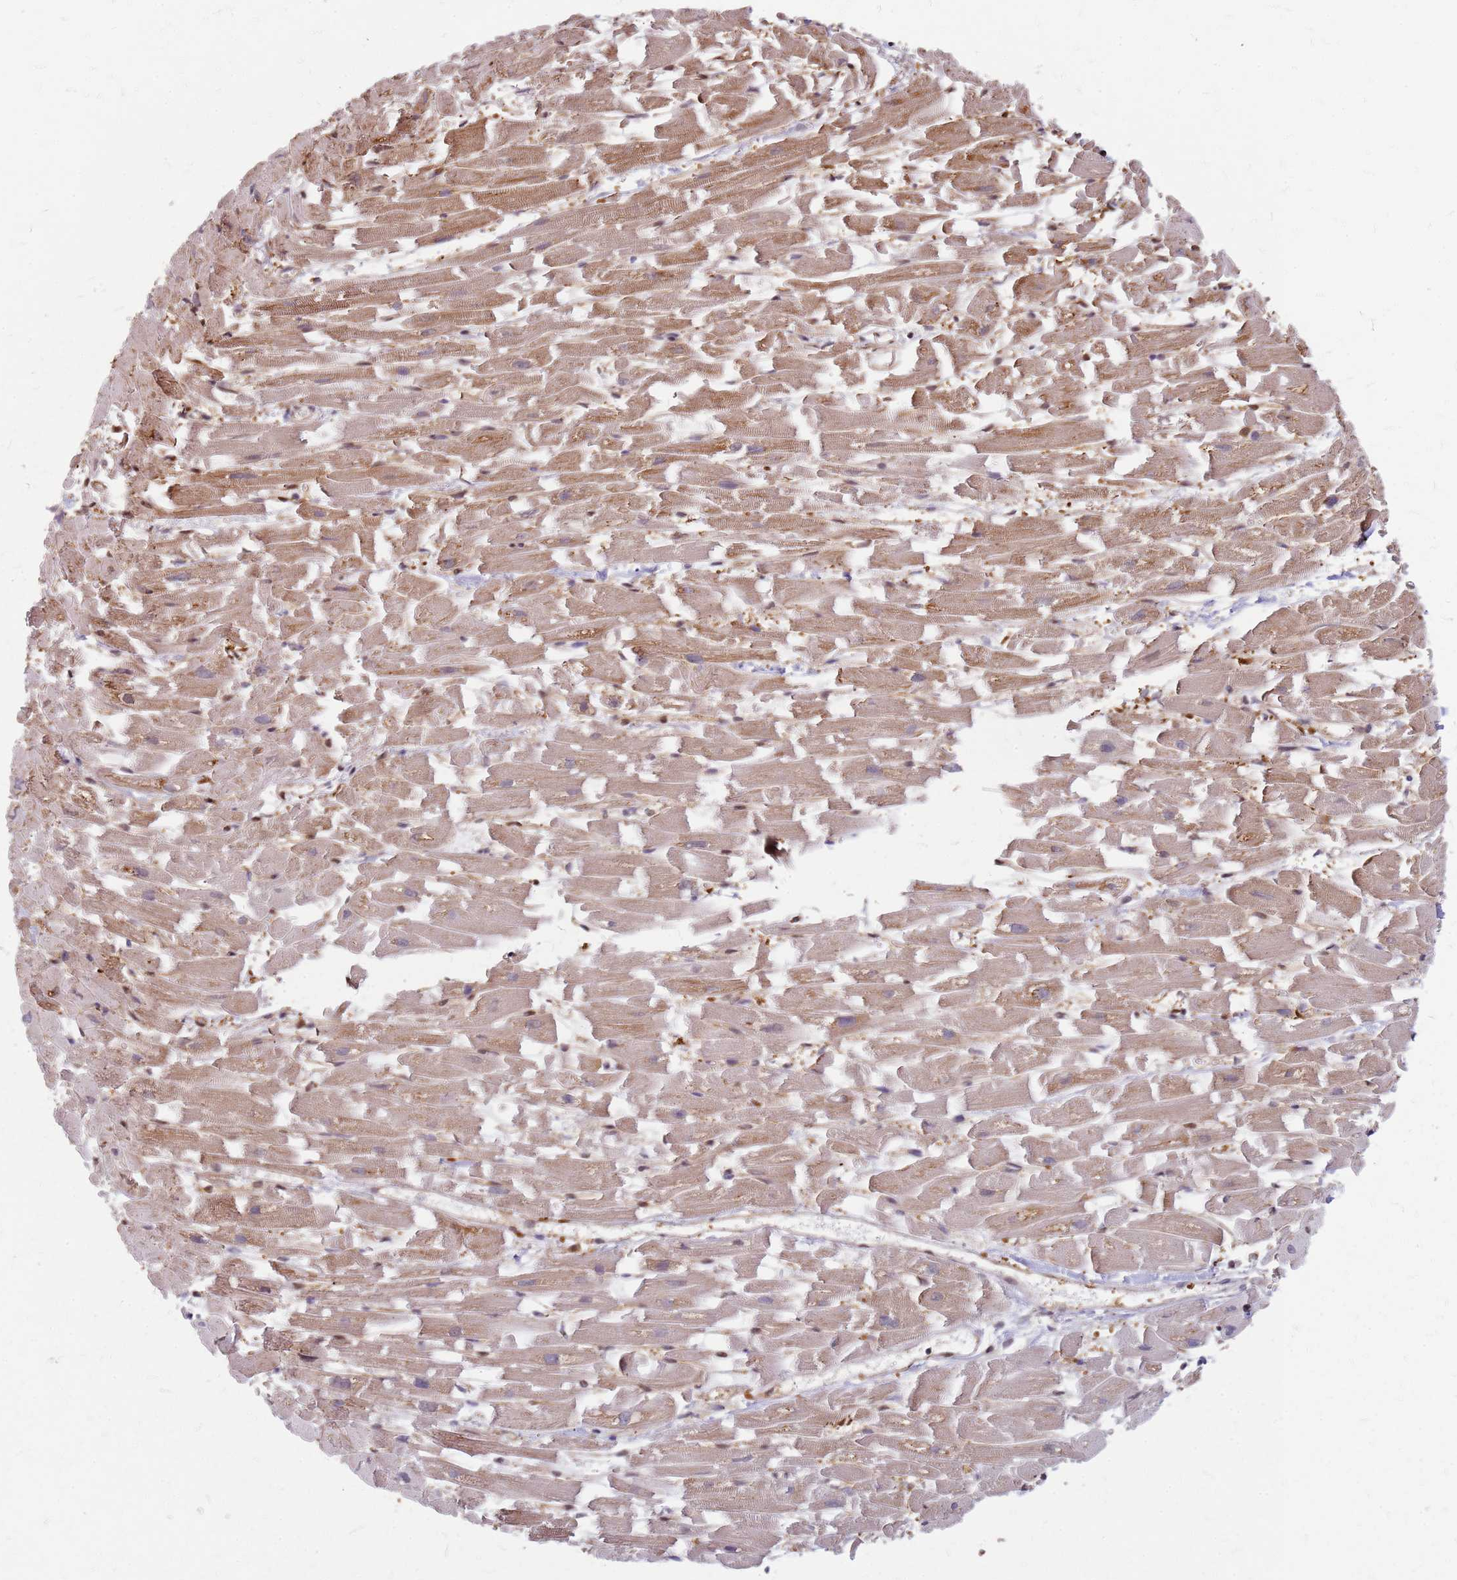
{"staining": {"intensity": "moderate", "quantity": ">75%", "location": "cytoplasmic/membranous"}, "tissue": "heart muscle", "cell_type": "Cardiomyocytes", "image_type": "normal", "snomed": [{"axis": "morphology", "description": "Normal tissue, NOS"}, {"axis": "topography", "description": "Heart"}], "caption": "A medium amount of moderate cytoplasmic/membranous positivity is identified in about >75% of cardiomyocytes in normal heart muscle. (IHC, brightfield microscopy, high magnification).", "gene": "HDX", "patient": {"sex": "female", "age": 64}}